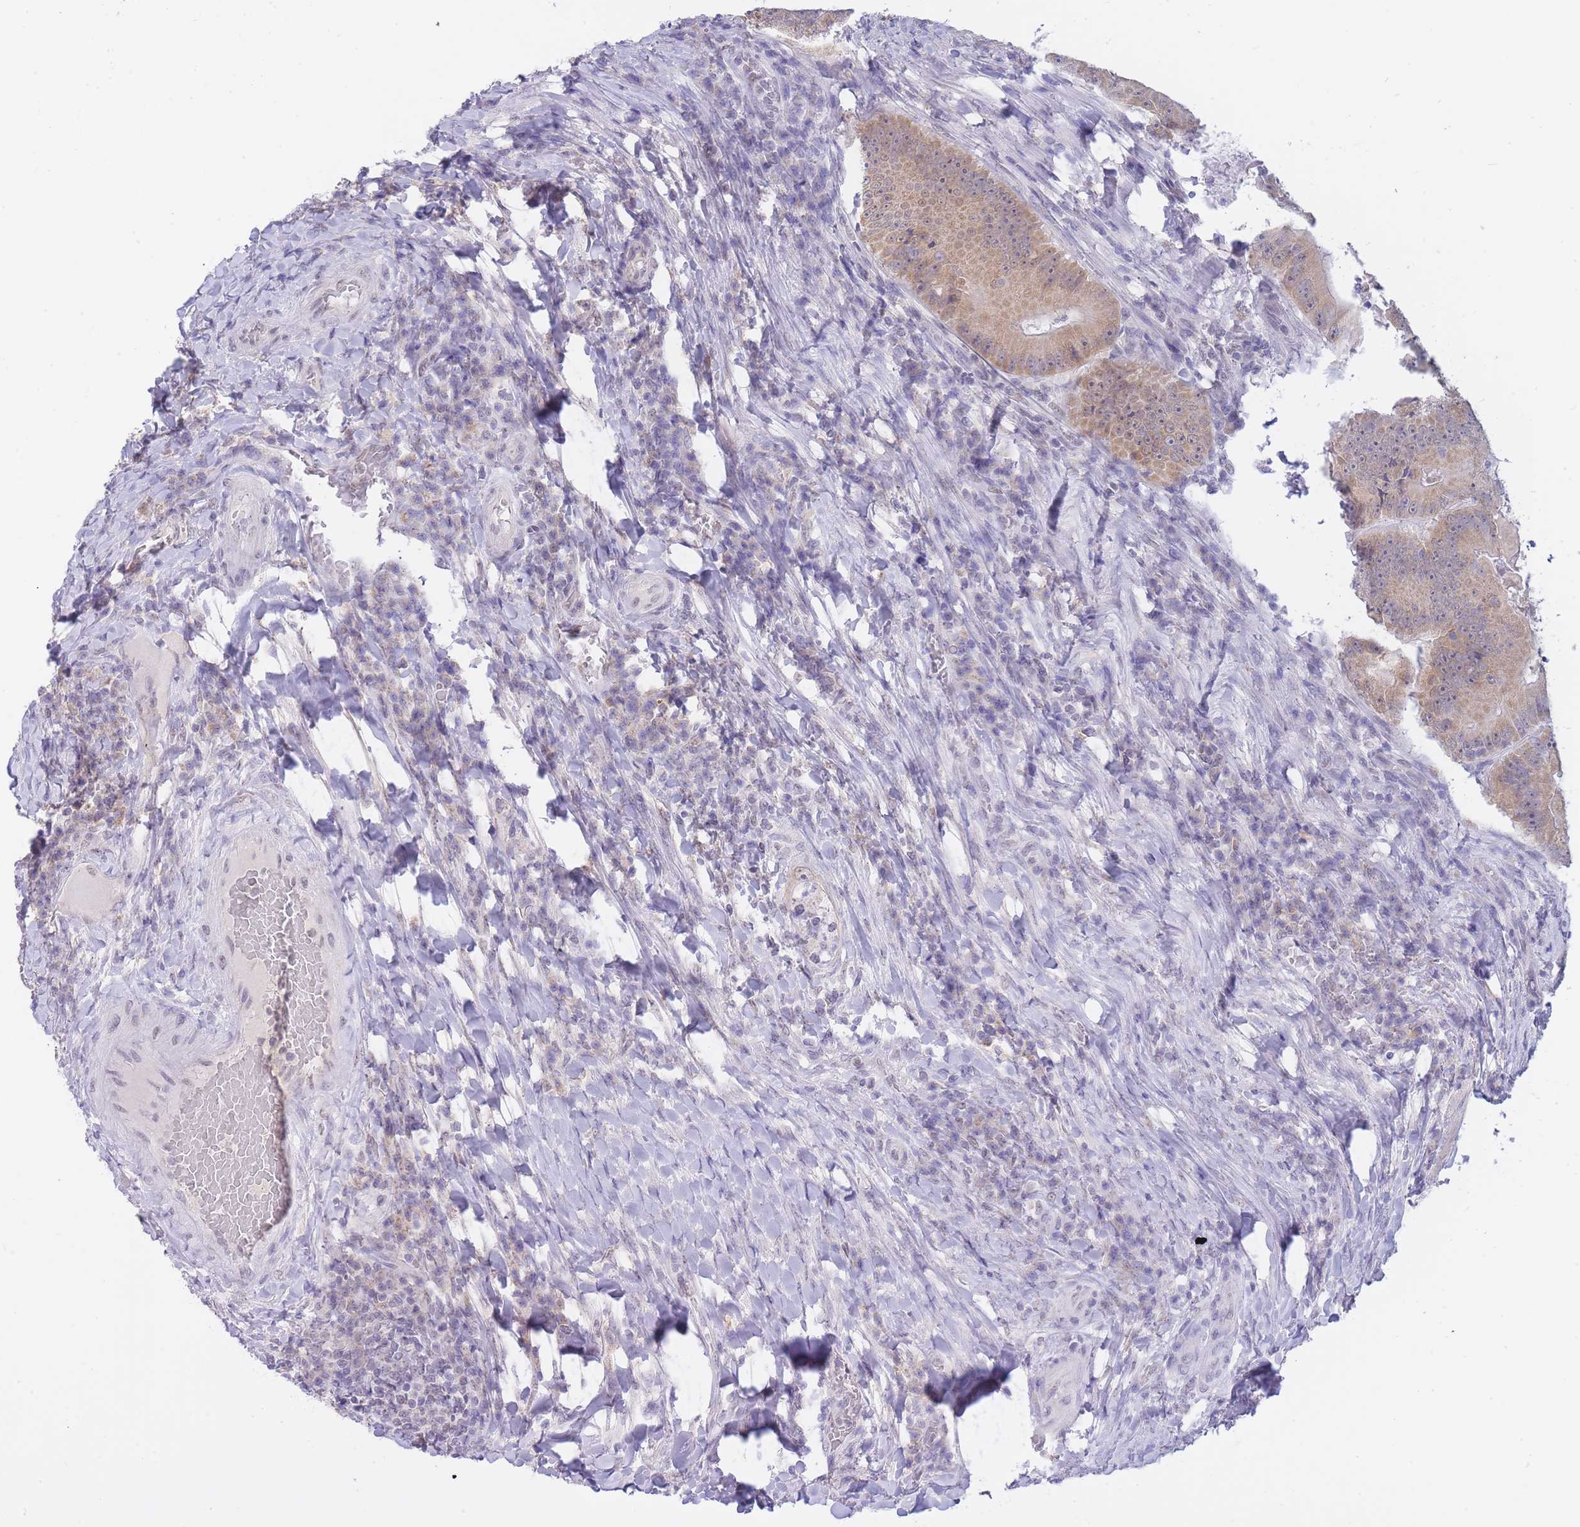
{"staining": {"intensity": "moderate", "quantity": ">75%", "location": "cytoplasmic/membranous,nuclear"}, "tissue": "colorectal cancer", "cell_type": "Tumor cells", "image_type": "cancer", "snomed": [{"axis": "morphology", "description": "Adenocarcinoma, NOS"}, {"axis": "topography", "description": "Colon"}], "caption": "Protein staining exhibits moderate cytoplasmic/membranous and nuclear expression in approximately >75% of tumor cells in colorectal adenocarcinoma.", "gene": "FRAT2", "patient": {"sex": "female", "age": 86}}